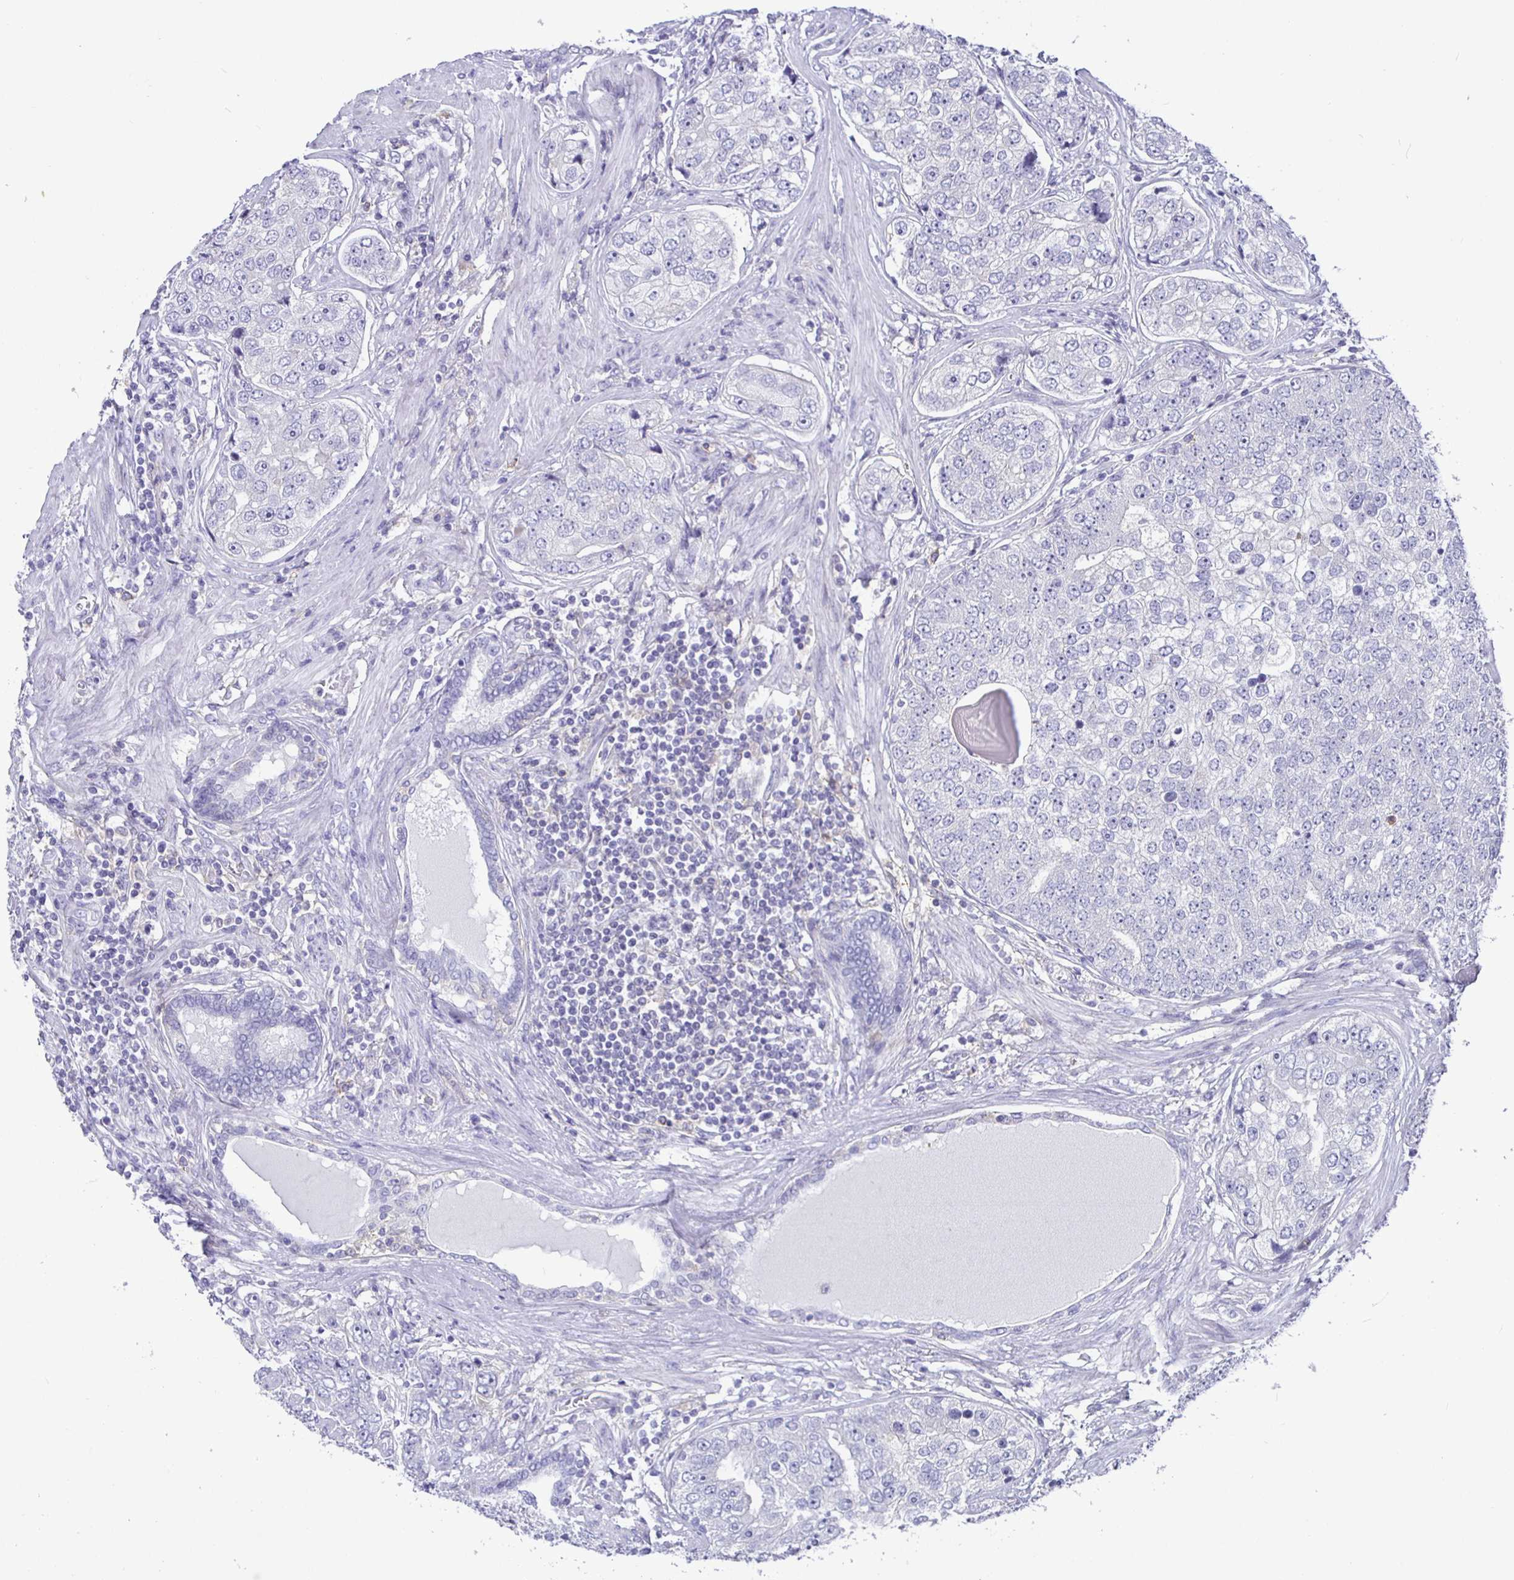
{"staining": {"intensity": "negative", "quantity": "none", "location": "none"}, "tissue": "prostate cancer", "cell_type": "Tumor cells", "image_type": "cancer", "snomed": [{"axis": "morphology", "description": "Adenocarcinoma, High grade"}, {"axis": "topography", "description": "Prostate"}], "caption": "A photomicrograph of prostate cancer (high-grade adenocarcinoma) stained for a protein demonstrates no brown staining in tumor cells.", "gene": "SIRPA", "patient": {"sex": "male", "age": 60}}